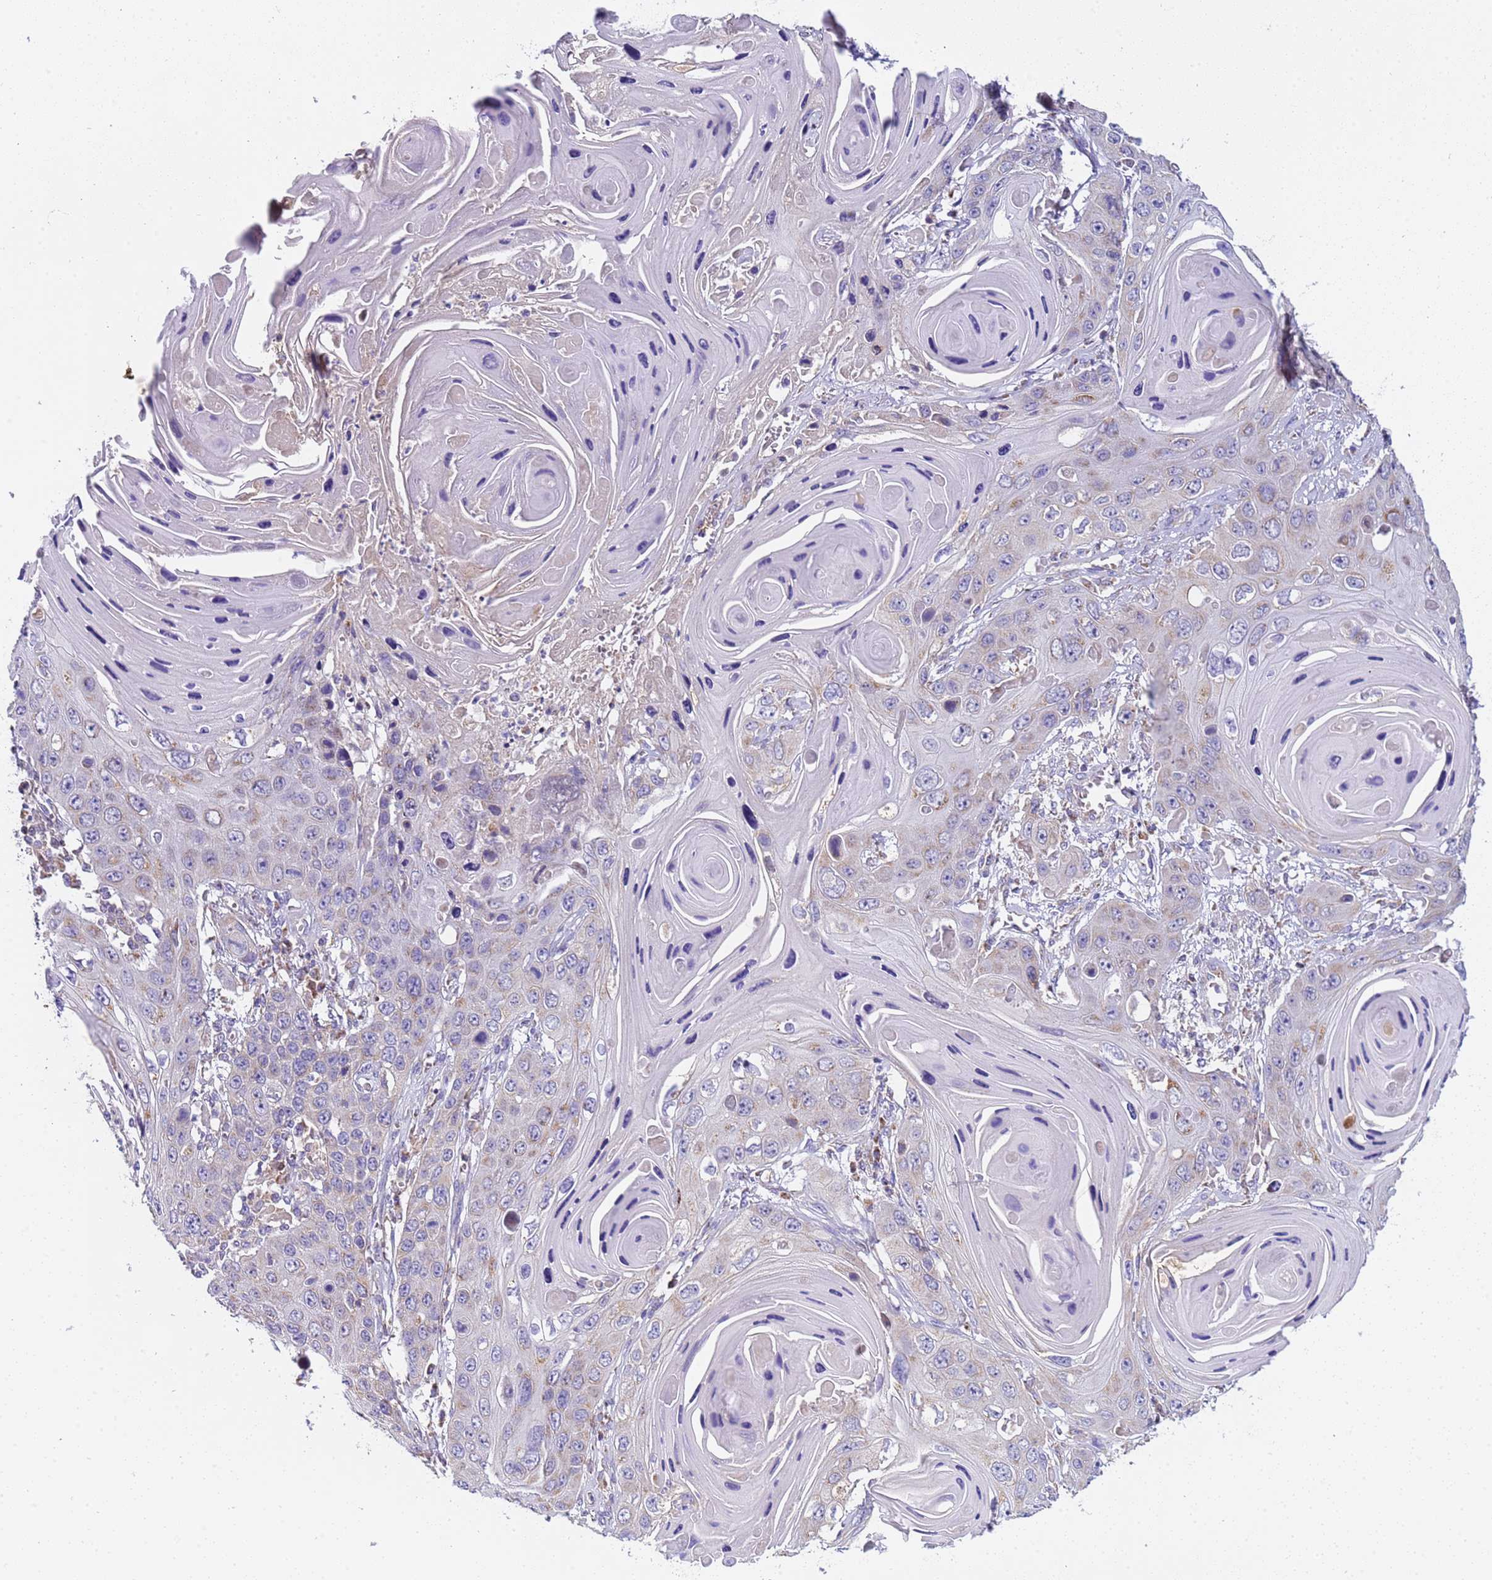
{"staining": {"intensity": "negative", "quantity": "none", "location": "none"}, "tissue": "skin cancer", "cell_type": "Tumor cells", "image_type": "cancer", "snomed": [{"axis": "morphology", "description": "Squamous cell carcinoma, NOS"}, {"axis": "topography", "description": "Skin"}], "caption": "Skin cancer was stained to show a protein in brown. There is no significant expression in tumor cells. The staining is performed using DAB (3,3'-diaminobenzidine) brown chromogen with nuclei counter-stained in using hematoxylin.", "gene": "TMEM126A", "patient": {"sex": "male", "age": 55}}